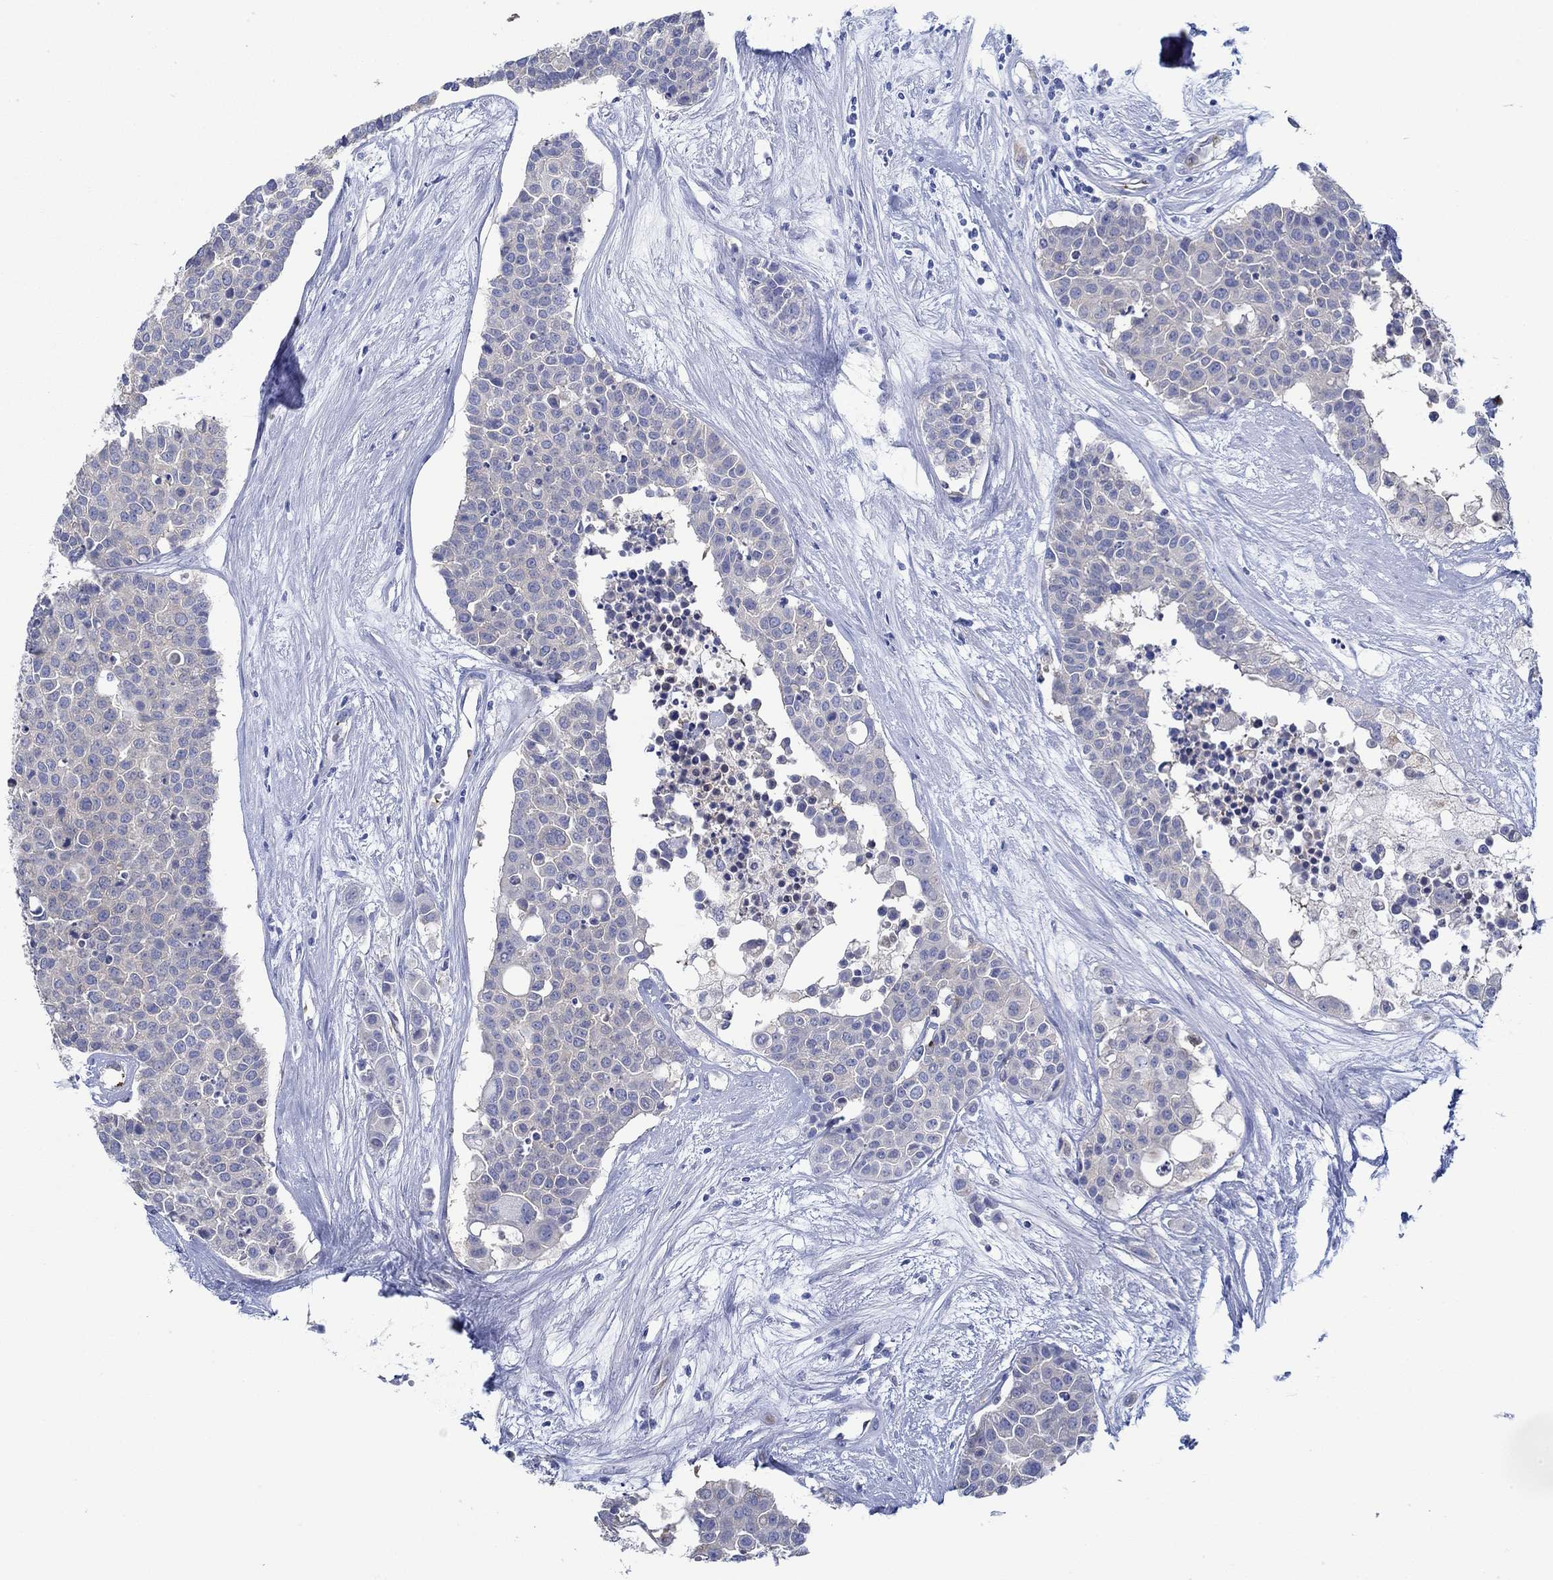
{"staining": {"intensity": "moderate", "quantity": "<25%", "location": "cytoplasmic/membranous"}, "tissue": "carcinoid", "cell_type": "Tumor cells", "image_type": "cancer", "snomed": [{"axis": "morphology", "description": "Carcinoid, malignant, NOS"}, {"axis": "topography", "description": "Colon"}], "caption": "IHC of human carcinoid exhibits low levels of moderate cytoplasmic/membranous positivity in approximately <25% of tumor cells. IHC stains the protein in brown and the nuclei are stained blue.", "gene": "SLC27A3", "patient": {"sex": "male", "age": 81}}